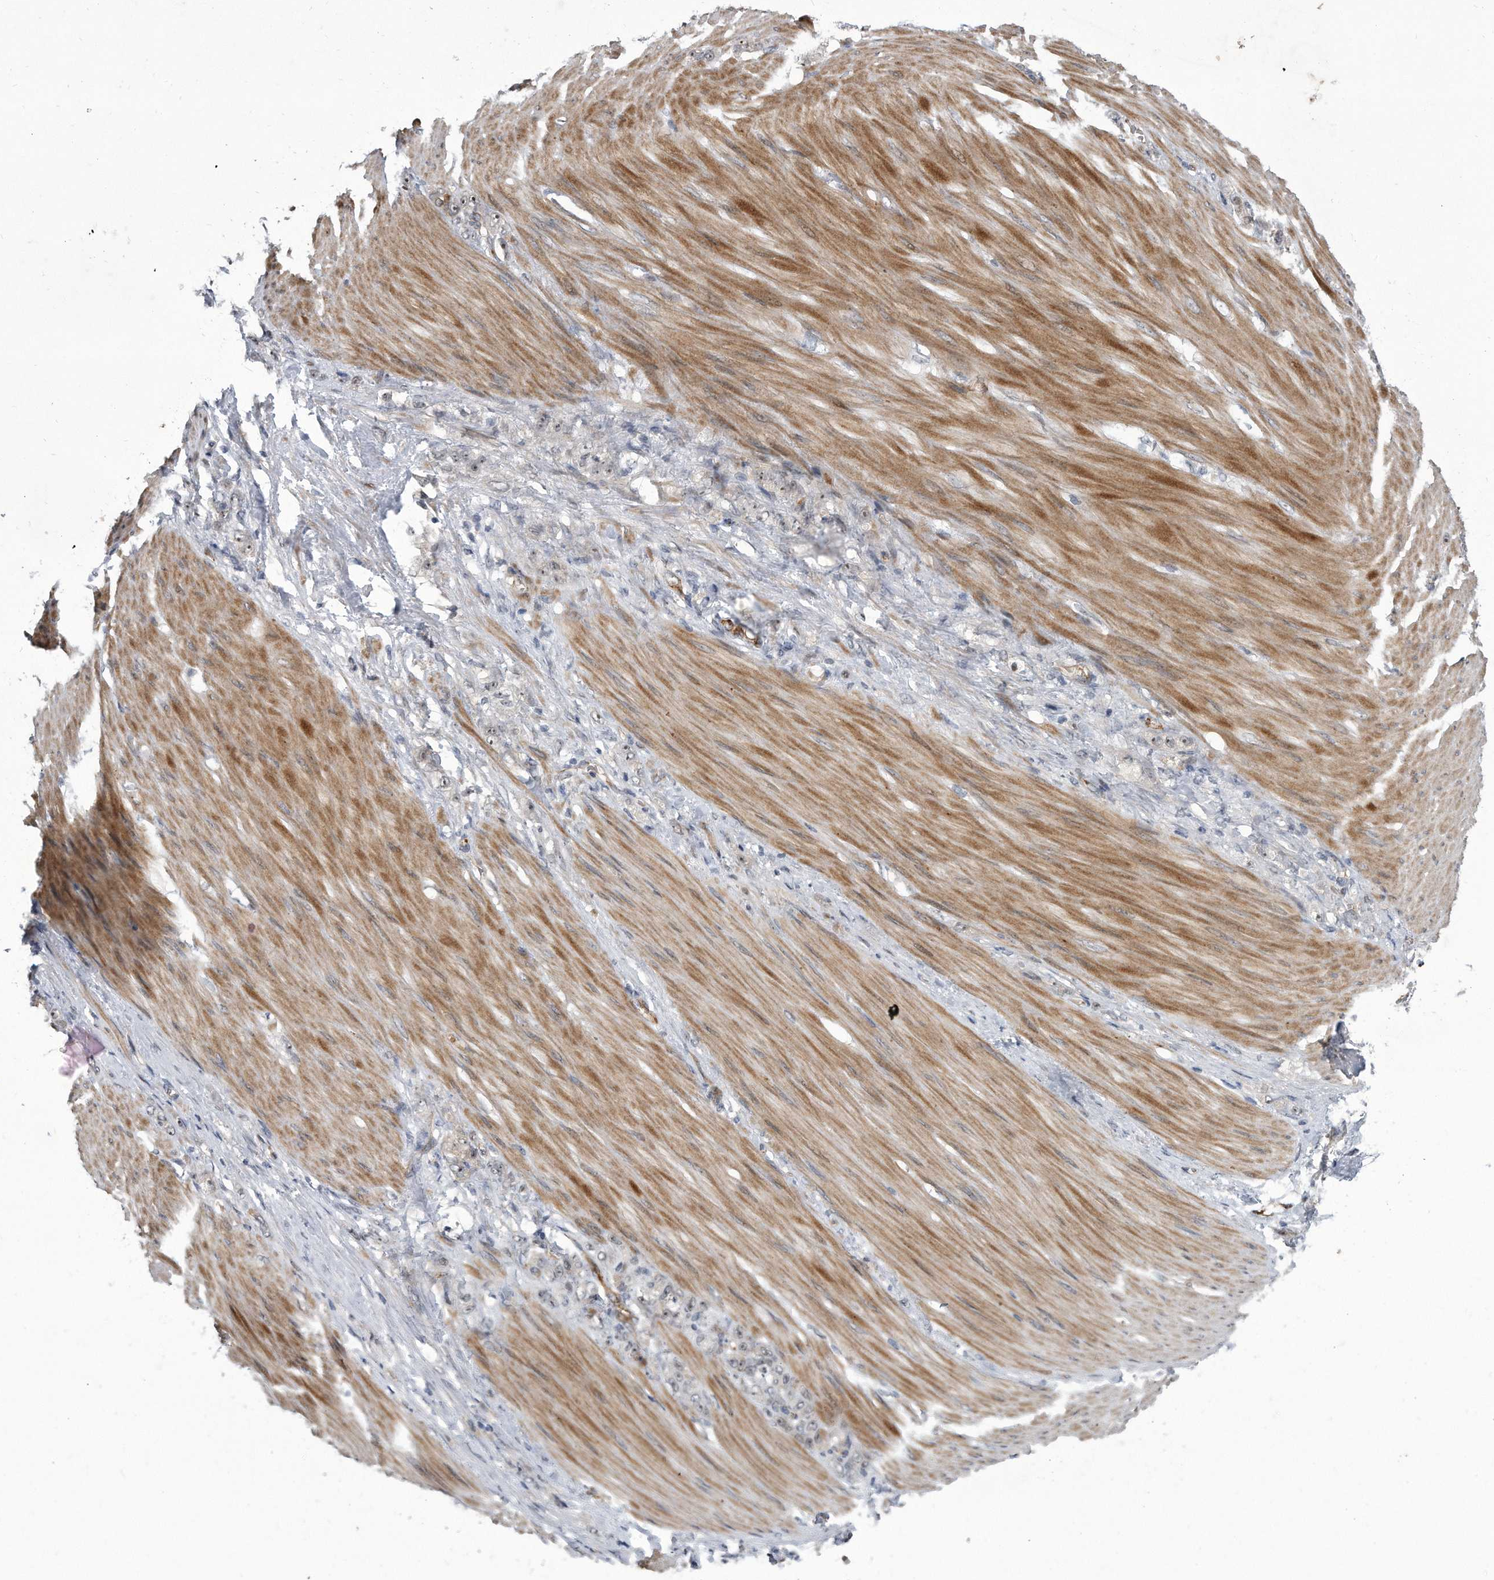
{"staining": {"intensity": "weak", "quantity": "<25%", "location": "nuclear"}, "tissue": "stomach cancer", "cell_type": "Tumor cells", "image_type": "cancer", "snomed": [{"axis": "morphology", "description": "Normal tissue, NOS"}, {"axis": "morphology", "description": "Adenocarcinoma, NOS"}, {"axis": "topography", "description": "Stomach"}], "caption": "A micrograph of stomach cancer (adenocarcinoma) stained for a protein shows no brown staining in tumor cells. The staining was performed using DAB (3,3'-diaminobenzidine) to visualize the protein expression in brown, while the nuclei were stained in blue with hematoxylin (Magnification: 20x).", "gene": "PGBD2", "patient": {"sex": "male", "age": 82}}